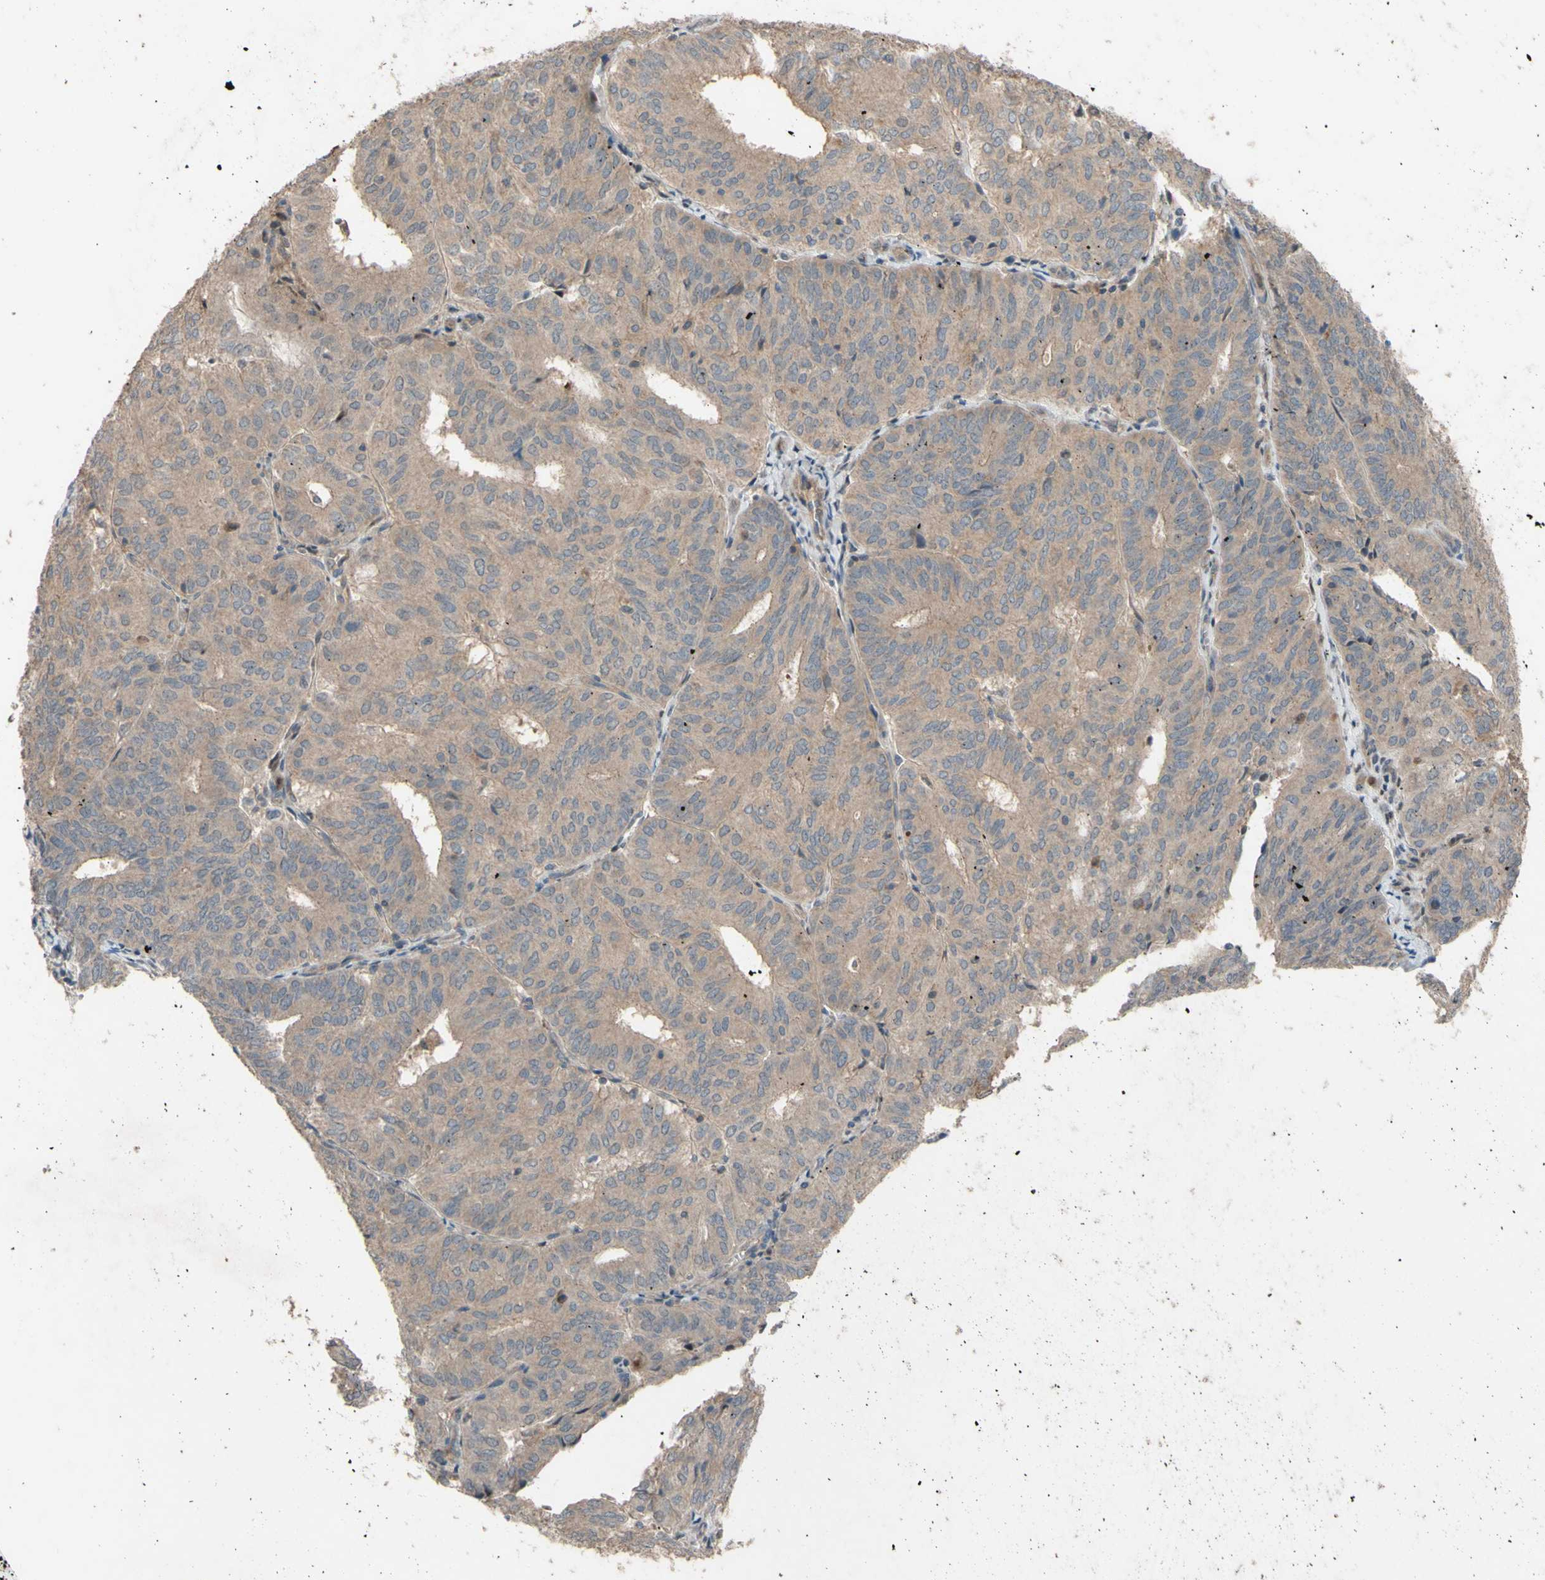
{"staining": {"intensity": "weak", "quantity": ">75%", "location": "cytoplasmic/membranous"}, "tissue": "endometrial cancer", "cell_type": "Tumor cells", "image_type": "cancer", "snomed": [{"axis": "morphology", "description": "Adenocarcinoma, NOS"}, {"axis": "topography", "description": "Uterus"}], "caption": "This is a photomicrograph of immunohistochemistry (IHC) staining of endometrial adenocarcinoma, which shows weak positivity in the cytoplasmic/membranous of tumor cells.", "gene": "SHROOM4", "patient": {"sex": "female", "age": 60}}